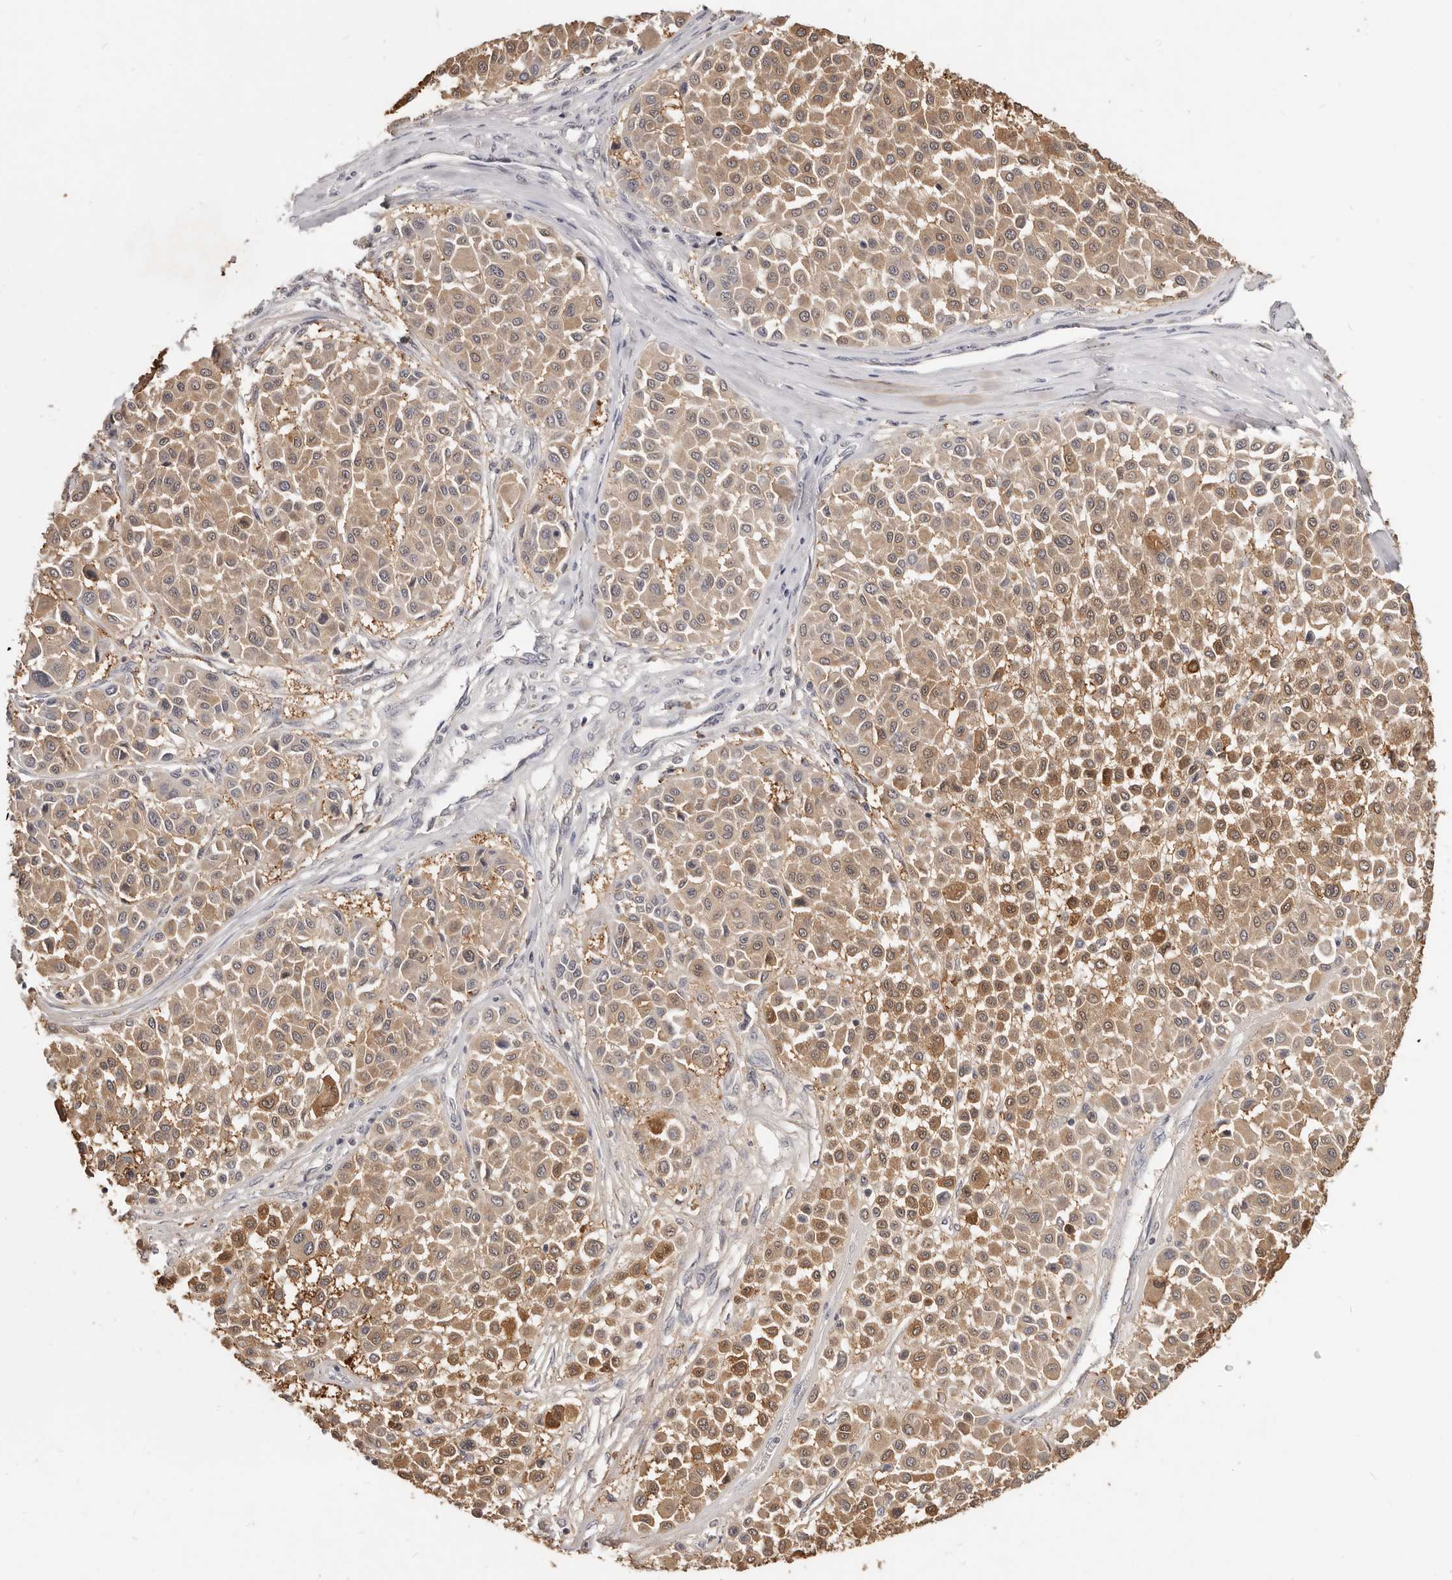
{"staining": {"intensity": "moderate", "quantity": ">75%", "location": "cytoplasmic/membranous"}, "tissue": "melanoma", "cell_type": "Tumor cells", "image_type": "cancer", "snomed": [{"axis": "morphology", "description": "Malignant melanoma, Metastatic site"}, {"axis": "topography", "description": "Soft tissue"}], "caption": "Immunohistochemistry (IHC) of malignant melanoma (metastatic site) displays medium levels of moderate cytoplasmic/membranous expression in about >75% of tumor cells.", "gene": "TSPAN13", "patient": {"sex": "male", "age": 41}}